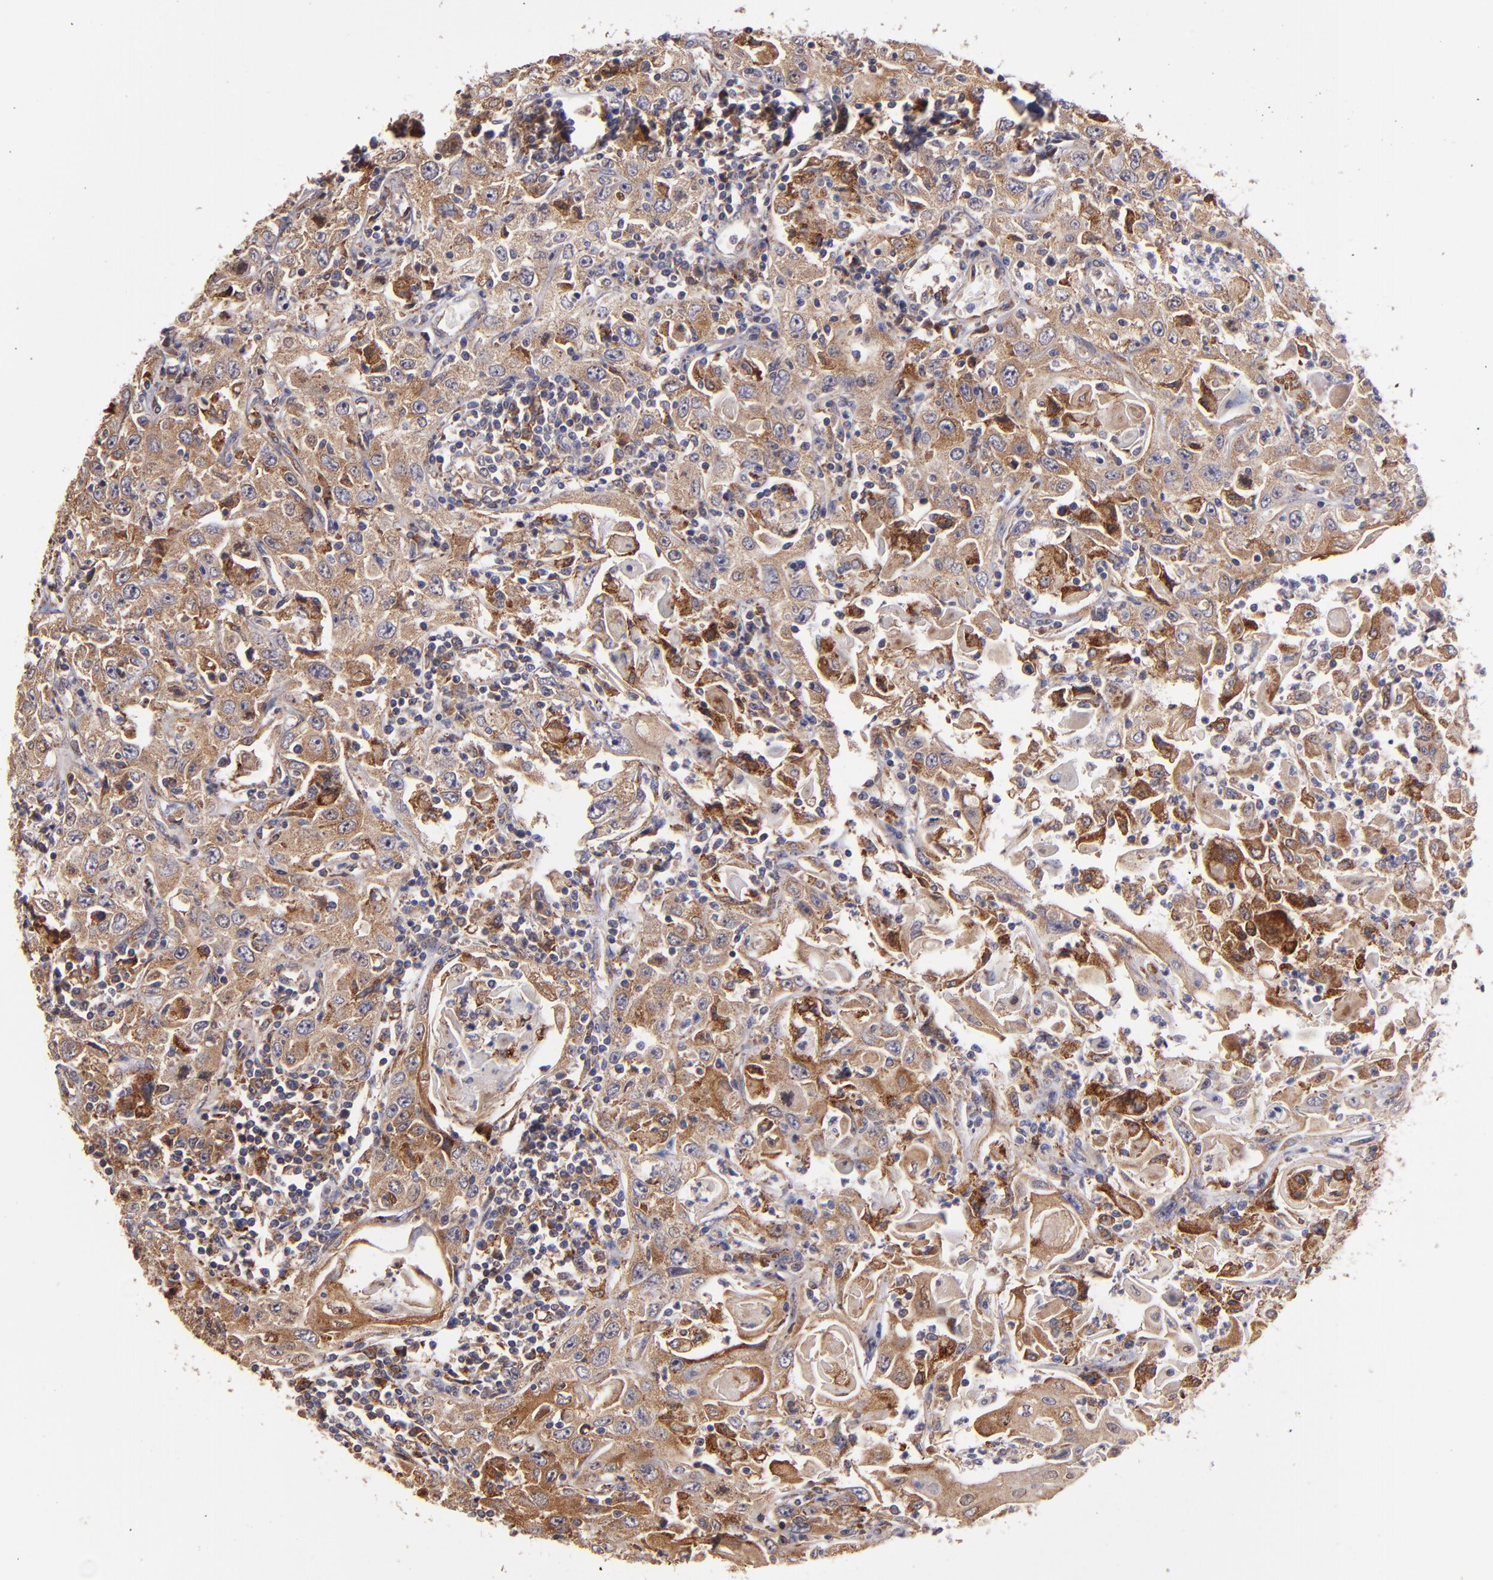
{"staining": {"intensity": "moderate", "quantity": ">75%", "location": "cytoplasmic/membranous"}, "tissue": "head and neck cancer", "cell_type": "Tumor cells", "image_type": "cancer", "snomed": [{"axis": "morphology", "description": "Squamous cell carcinoma, NOS"}, {"axis": "topography", "description": "Oral tissue"}, {"axis": "topography", "description": "Head-Neck"}], "caption": "A high-resolution micrograph shows immunohistochemistry (IHC) staining of head and neck squamous cell carcinoma, which displays moderate cytoplasmic/membranous positivity in approximately >75% of tumor cells.", "gene": "IFIH1", "patient": {"sex": "female", "age": 76}}